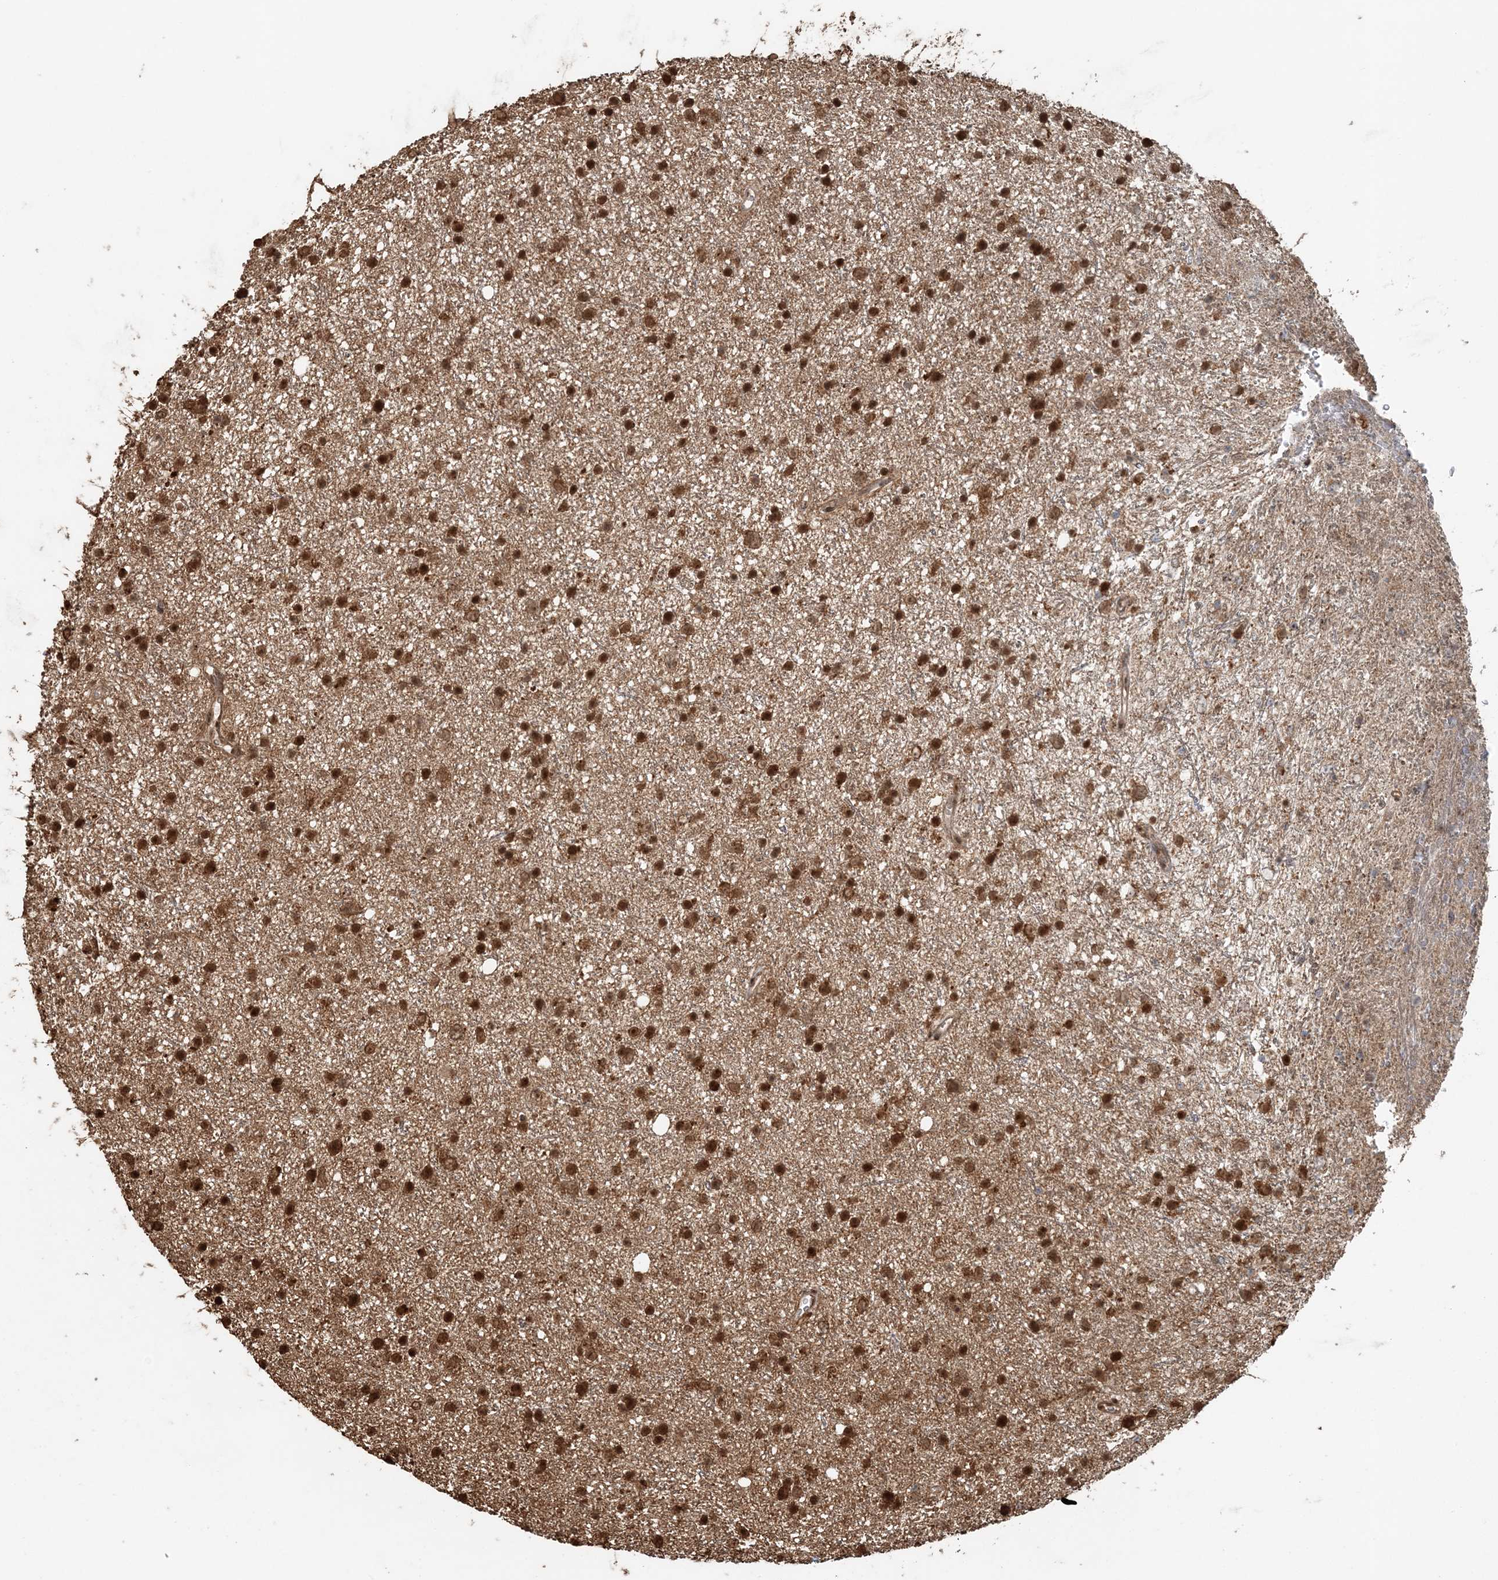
{"staining": {"intensity": "moderate", "quantity": ">75%", "location": "nuclear"}, "tissue": "glioma", "cell_type": "Tumor cells", "image_type": "cancer", "snomed": [{"axis": "morphology", "description": "Glioma, malignant, Low grade"}, {"axis": "topography", "description": "Cerebral cortex"}], "caption": "Immunohistochemistry staining of malignant glioma (low-grade), which displays medium levels of moderate nuclear positivity in about >75% of tumor cells indicating moderate nuclear protein staining. The staining was performed using DAB (brown) for protein detection and nuclei were counterstained in hematoxylin (blue).", "gene": "ARHGAP35", "patient": {"sex": "female", "age": 39}}